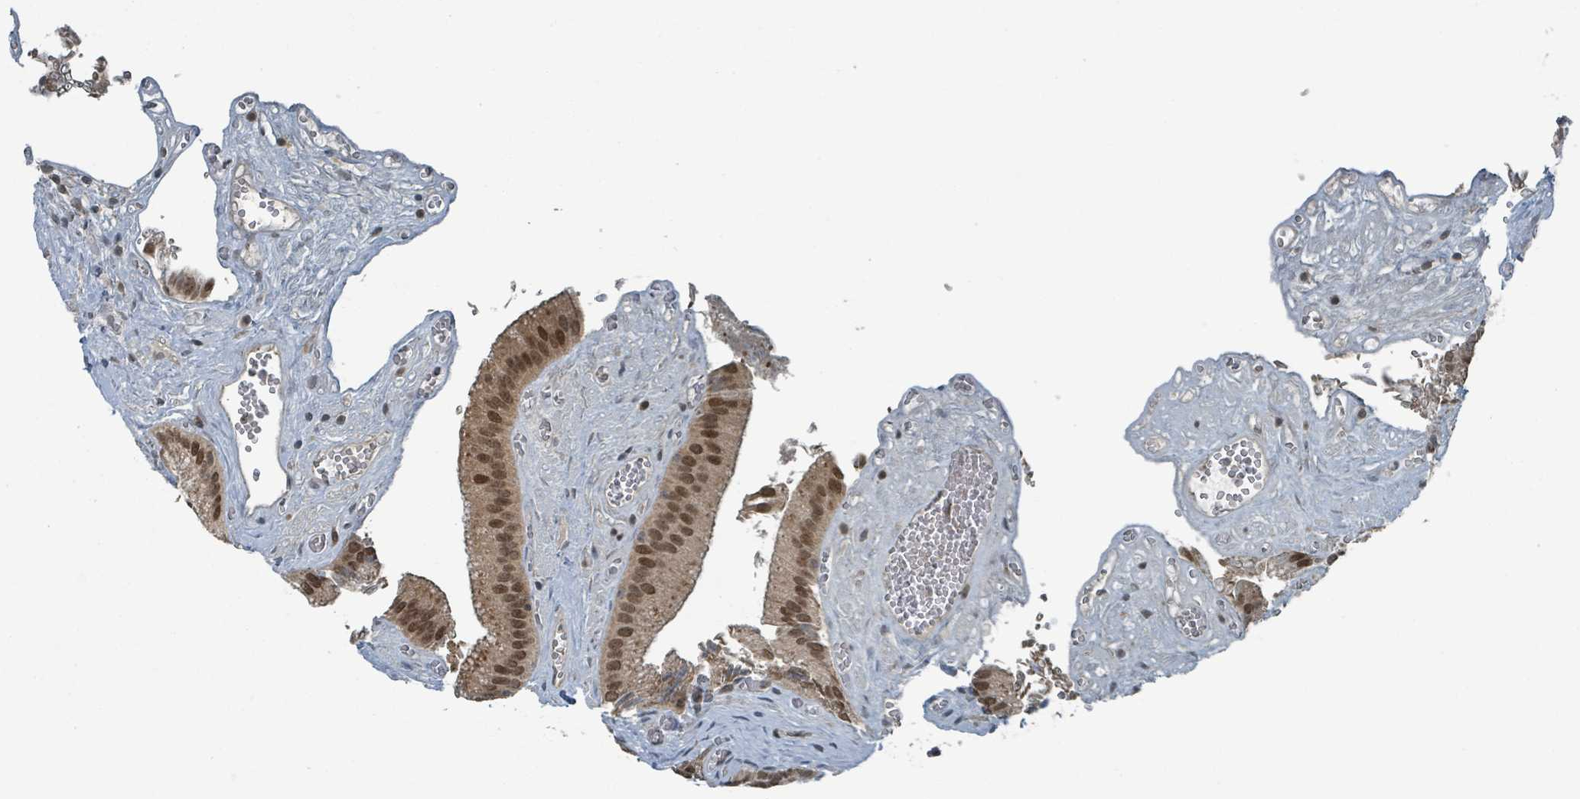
{"staining": {"intensity": "strong", "quantity": ">75%", "location": "cytoplasmic/membranous,nuclear"}, "tissue": "gallbladder", "cell_type": "Glandular cells", "image_type": "normal", "snomed": [{"axis": "morphology", "description": "Normal tissue, NOS"}, {"axis": "topography", "description": "Gallbladder"}, {"axis": "topography", "description": "Peripheral nerve tissue"}], "caption": "Immunohistochemical staining of benign human gallbladder reveals strong cytoplasmic/membranous,nuclear protein positivity in approximately >75% of glandular cells.", "gene": "PHIP", "patient": {"sex": "male", "age": 17}}